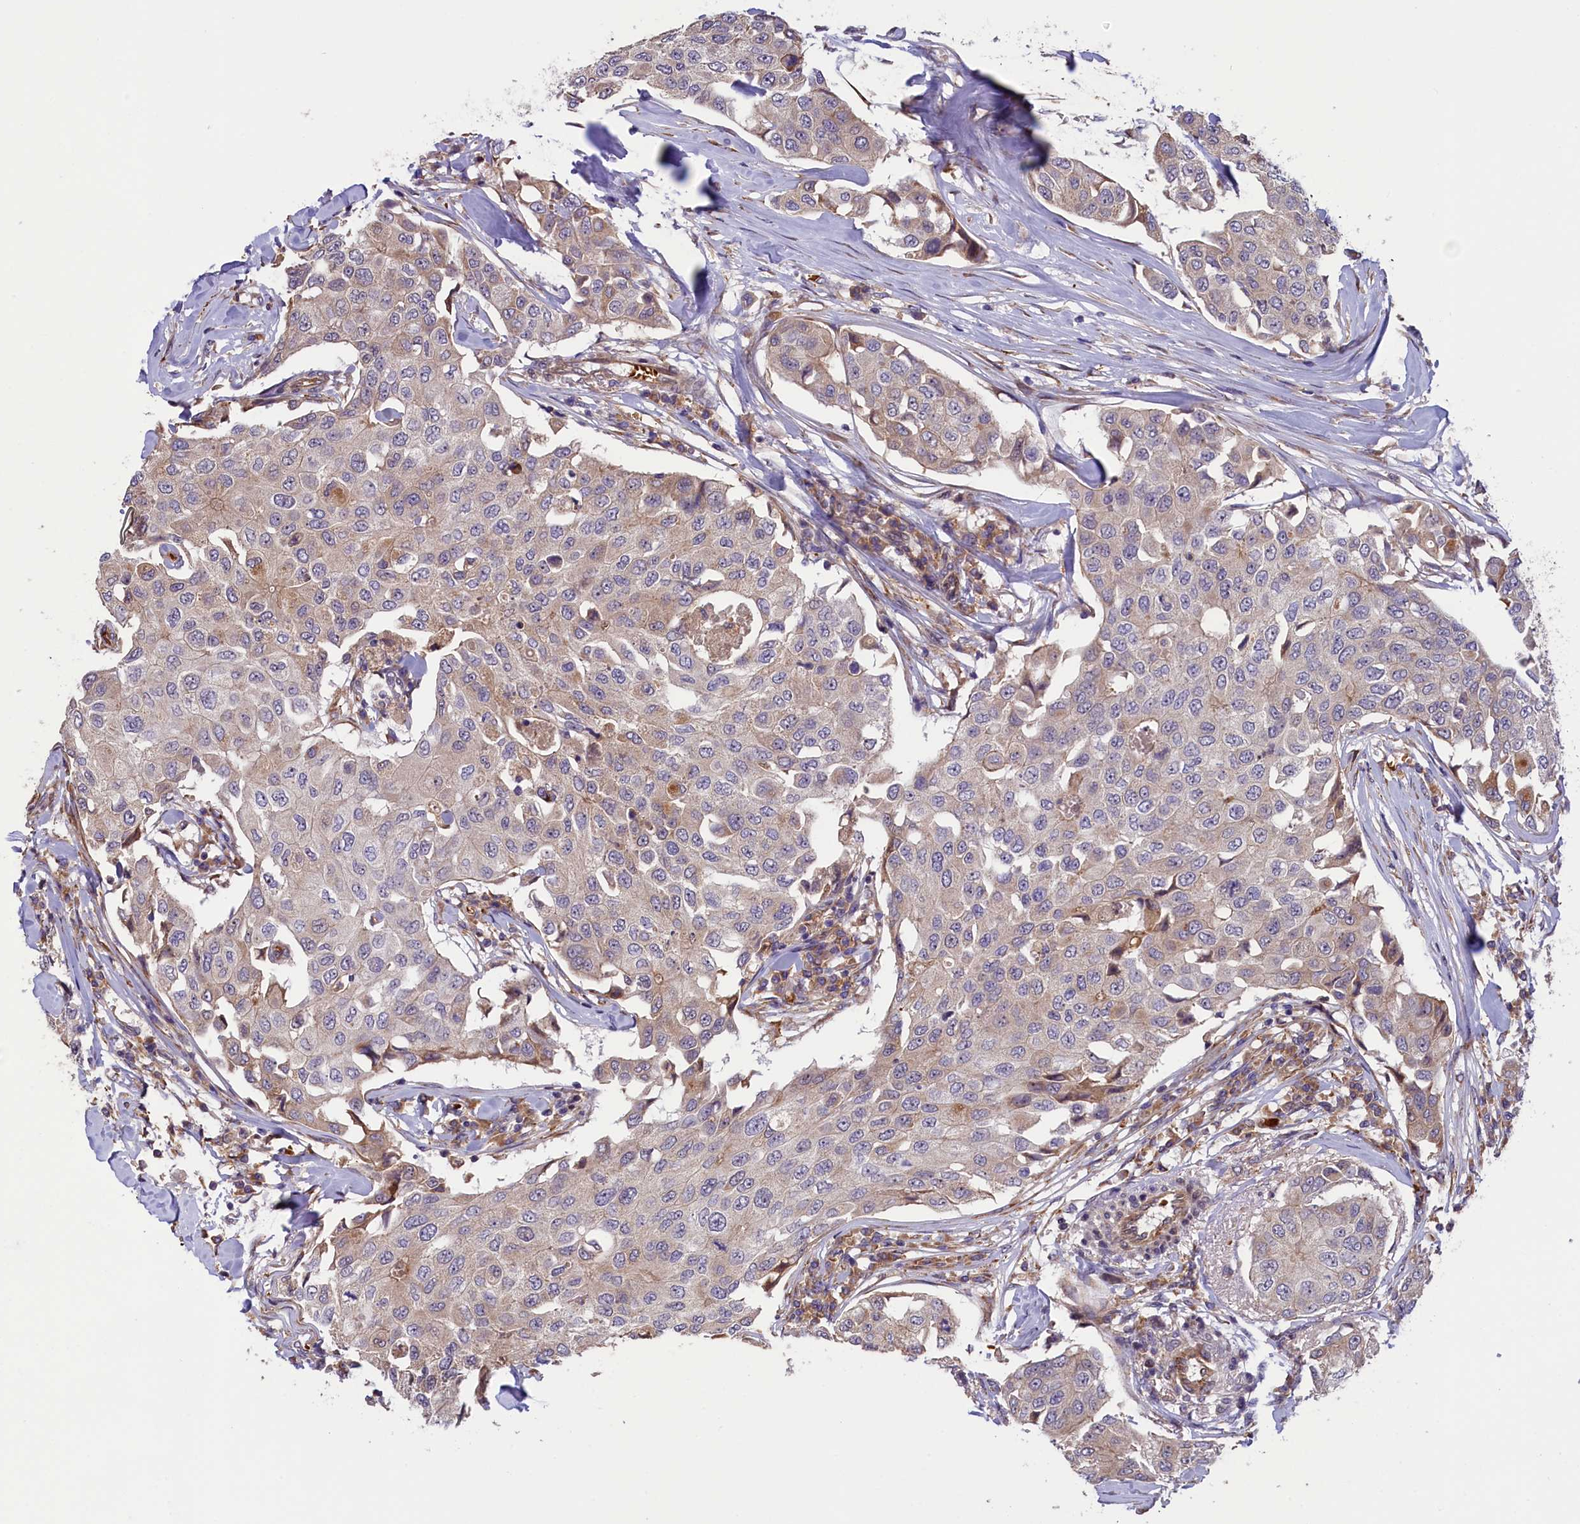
{"staining": {"intensity": "weak", "quantity": "25%-75%", "location": "cytoplasmic/membranous"}, "tissue": "breast cancer", "cell_type": "Tumor cells", "image_type": "cancer", "snomed": [{"axis": "morphology", "description": "Duct carcinoma"}, {"axis": "topography", "description": "Breast"}], "caption": "Protein expression analysis of breast cancer (intraductal carcinoma) demonstrates weak cytoplasmic/membranous staining in about 25%-75% of tumor cells.", "gene": "CCDC9B", "patient": {"sex": "female", "age": 80}}